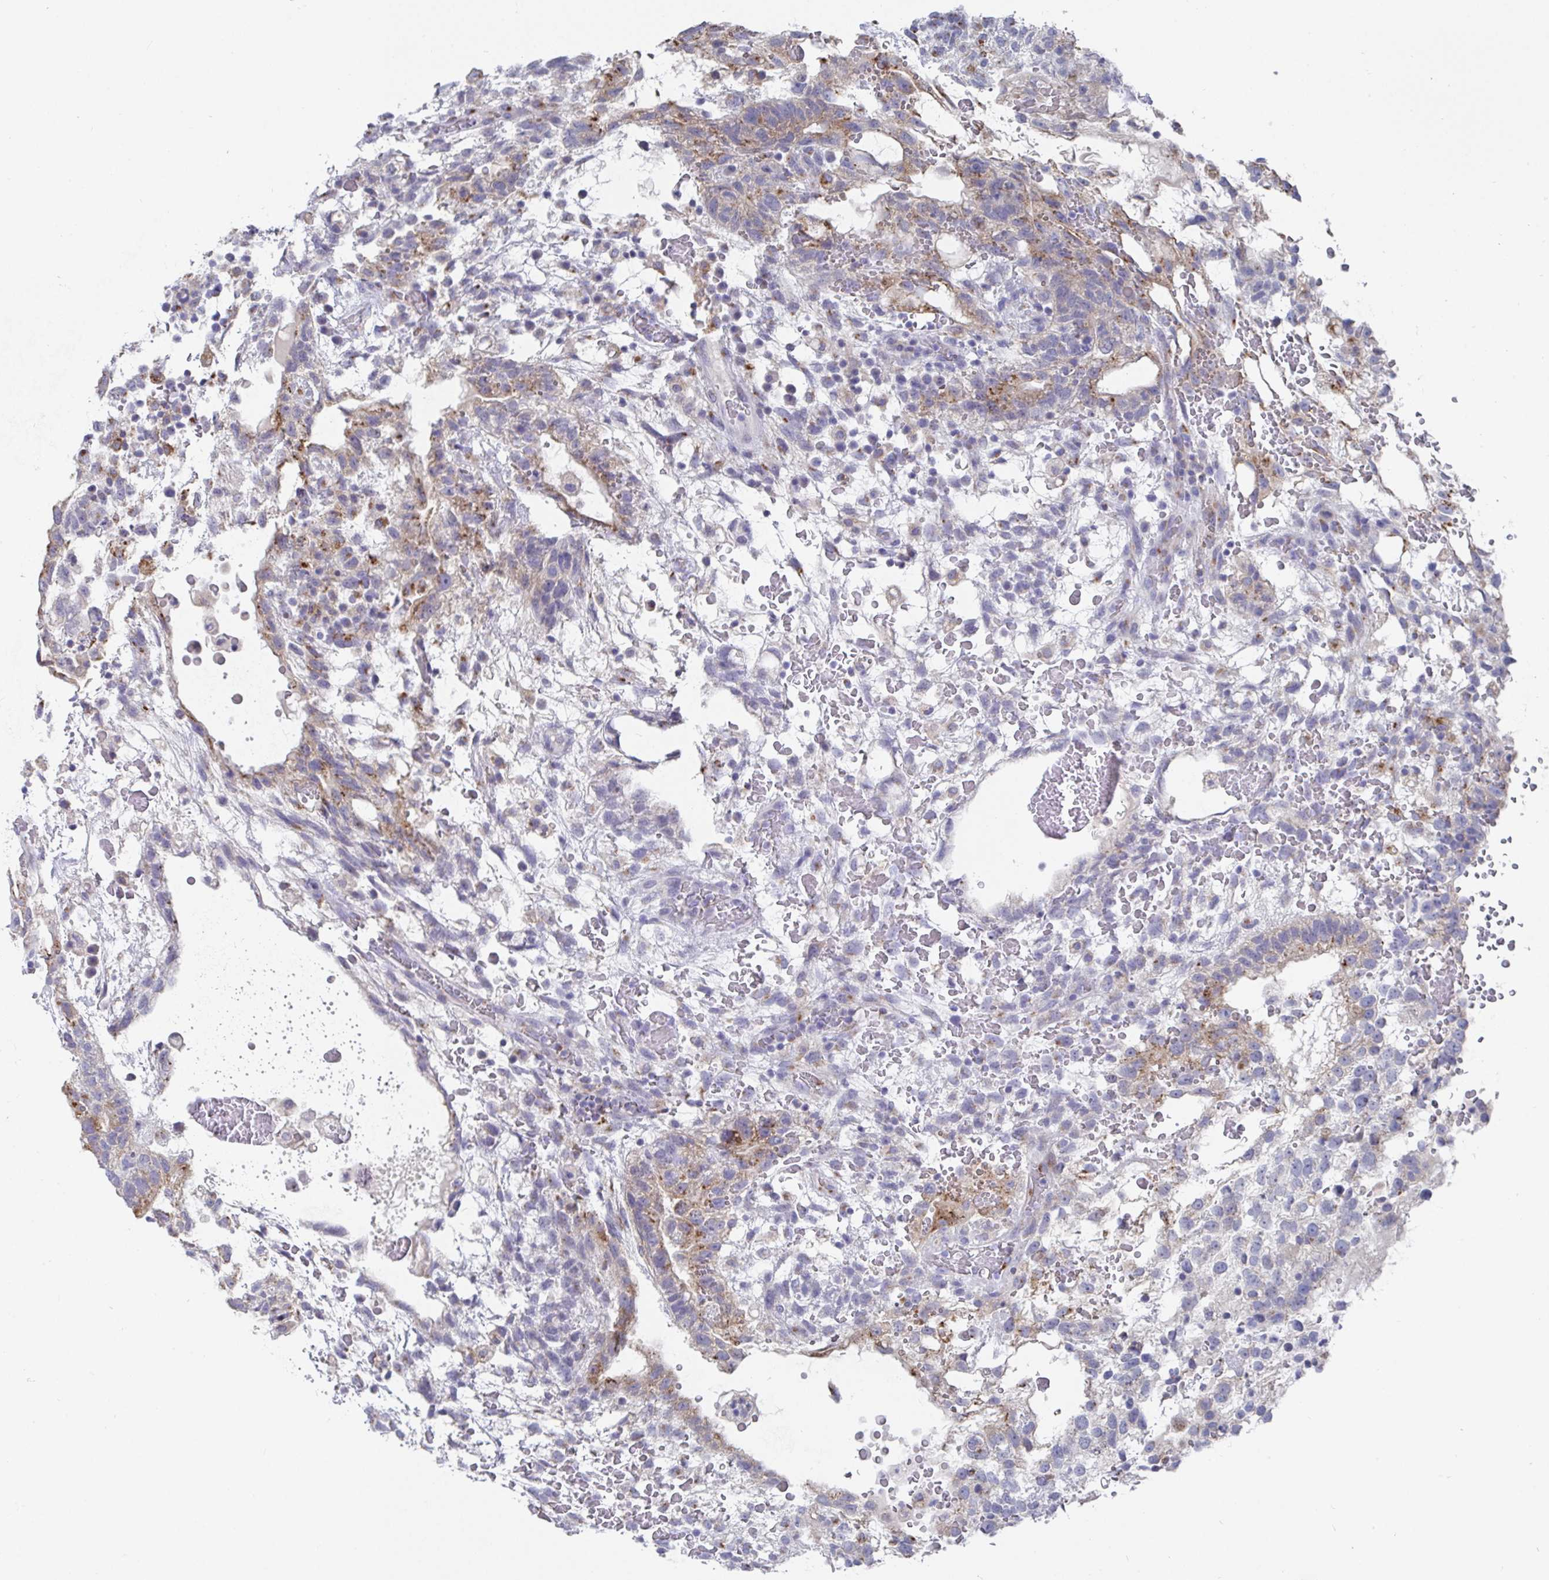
{"staining": {"intensity": "moderate", "quantity": "25%-75%", "location": "cytoplasmic/membranous"}, "tissue": "testis cancer", "cell_type": "Tumor cells", "image_type": "cancer", "snomed": [{"axis": "morphology", "description": "Normal tissue, NOS"}, {"axis": "morphology", "description": "Carcinoma, Embryonal, NOS"}, {"axis": "topography", "description": "Testis"}], "caption": "A high-resolution histopathology image shows immunohistochemistry staining of testis cancer (embryonal carcinoma), which demonstrates moderate cytoplasmic/membranous expression in approximately 25%-75% of tumor cells.", "gene": "TAS2R39", "patient": {"sex": "male", "age": 32}}